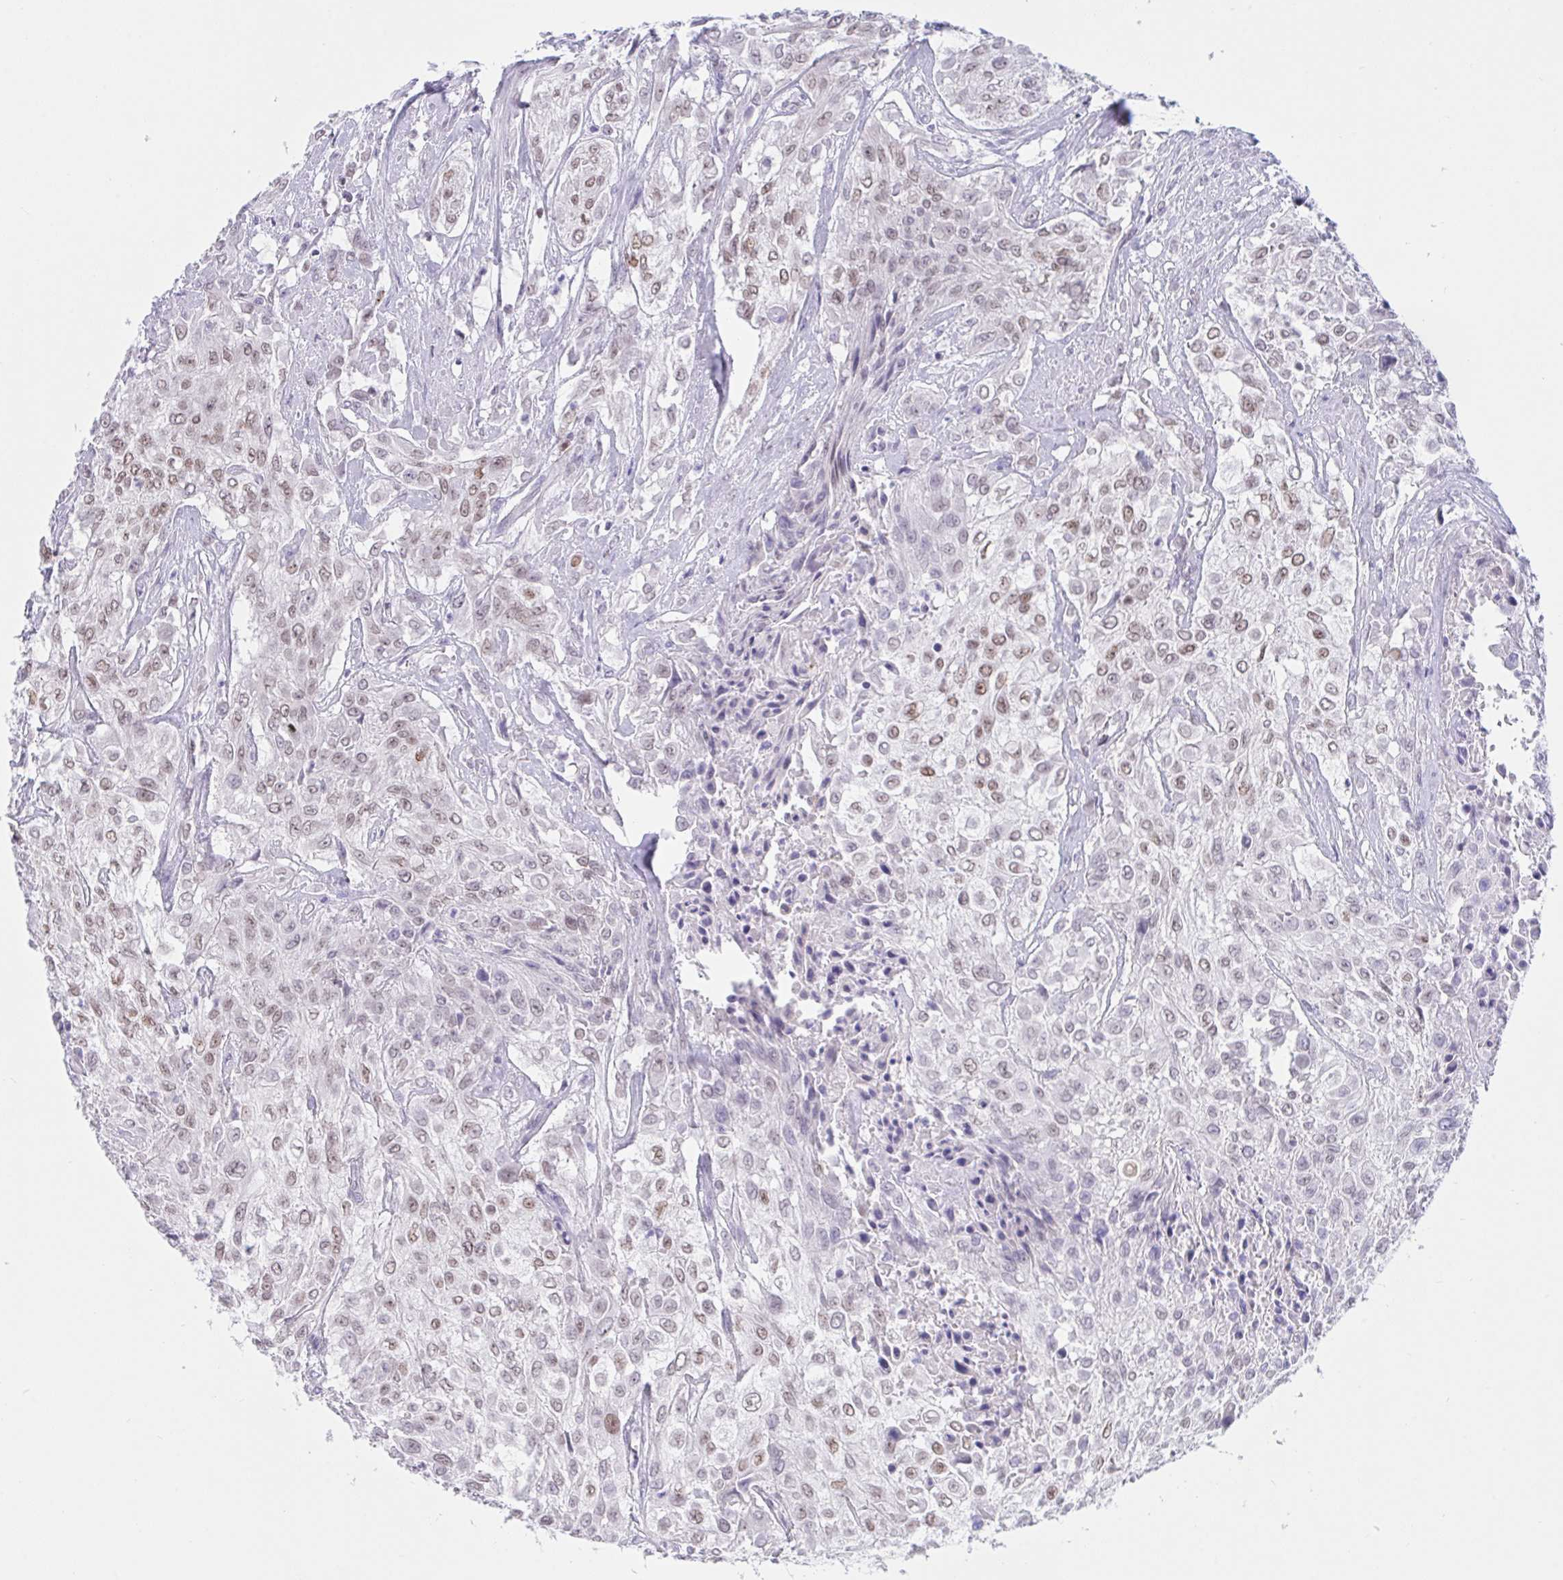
{"staining": {"intensity": "moderate", "quantity": ">75%", "location": "nuclear"}, "tissue": "urothelial cancer", "cell_type": "Tumor cells", "image_type": "cancer", "snomed": [{"axis": "morphology", "description": "Urothelial carcinoma, High grade"}, {"axis": "topography", "description": "Urinary bladder"}], "caption": "This micrograph displays IHC staining of urothelial carcinoma (high-grade), with medium moderate nuclear positivity in about >75% of tumor cells.", "gene": "IKZF2", "patient": {"sex": "male", "age": 57}}